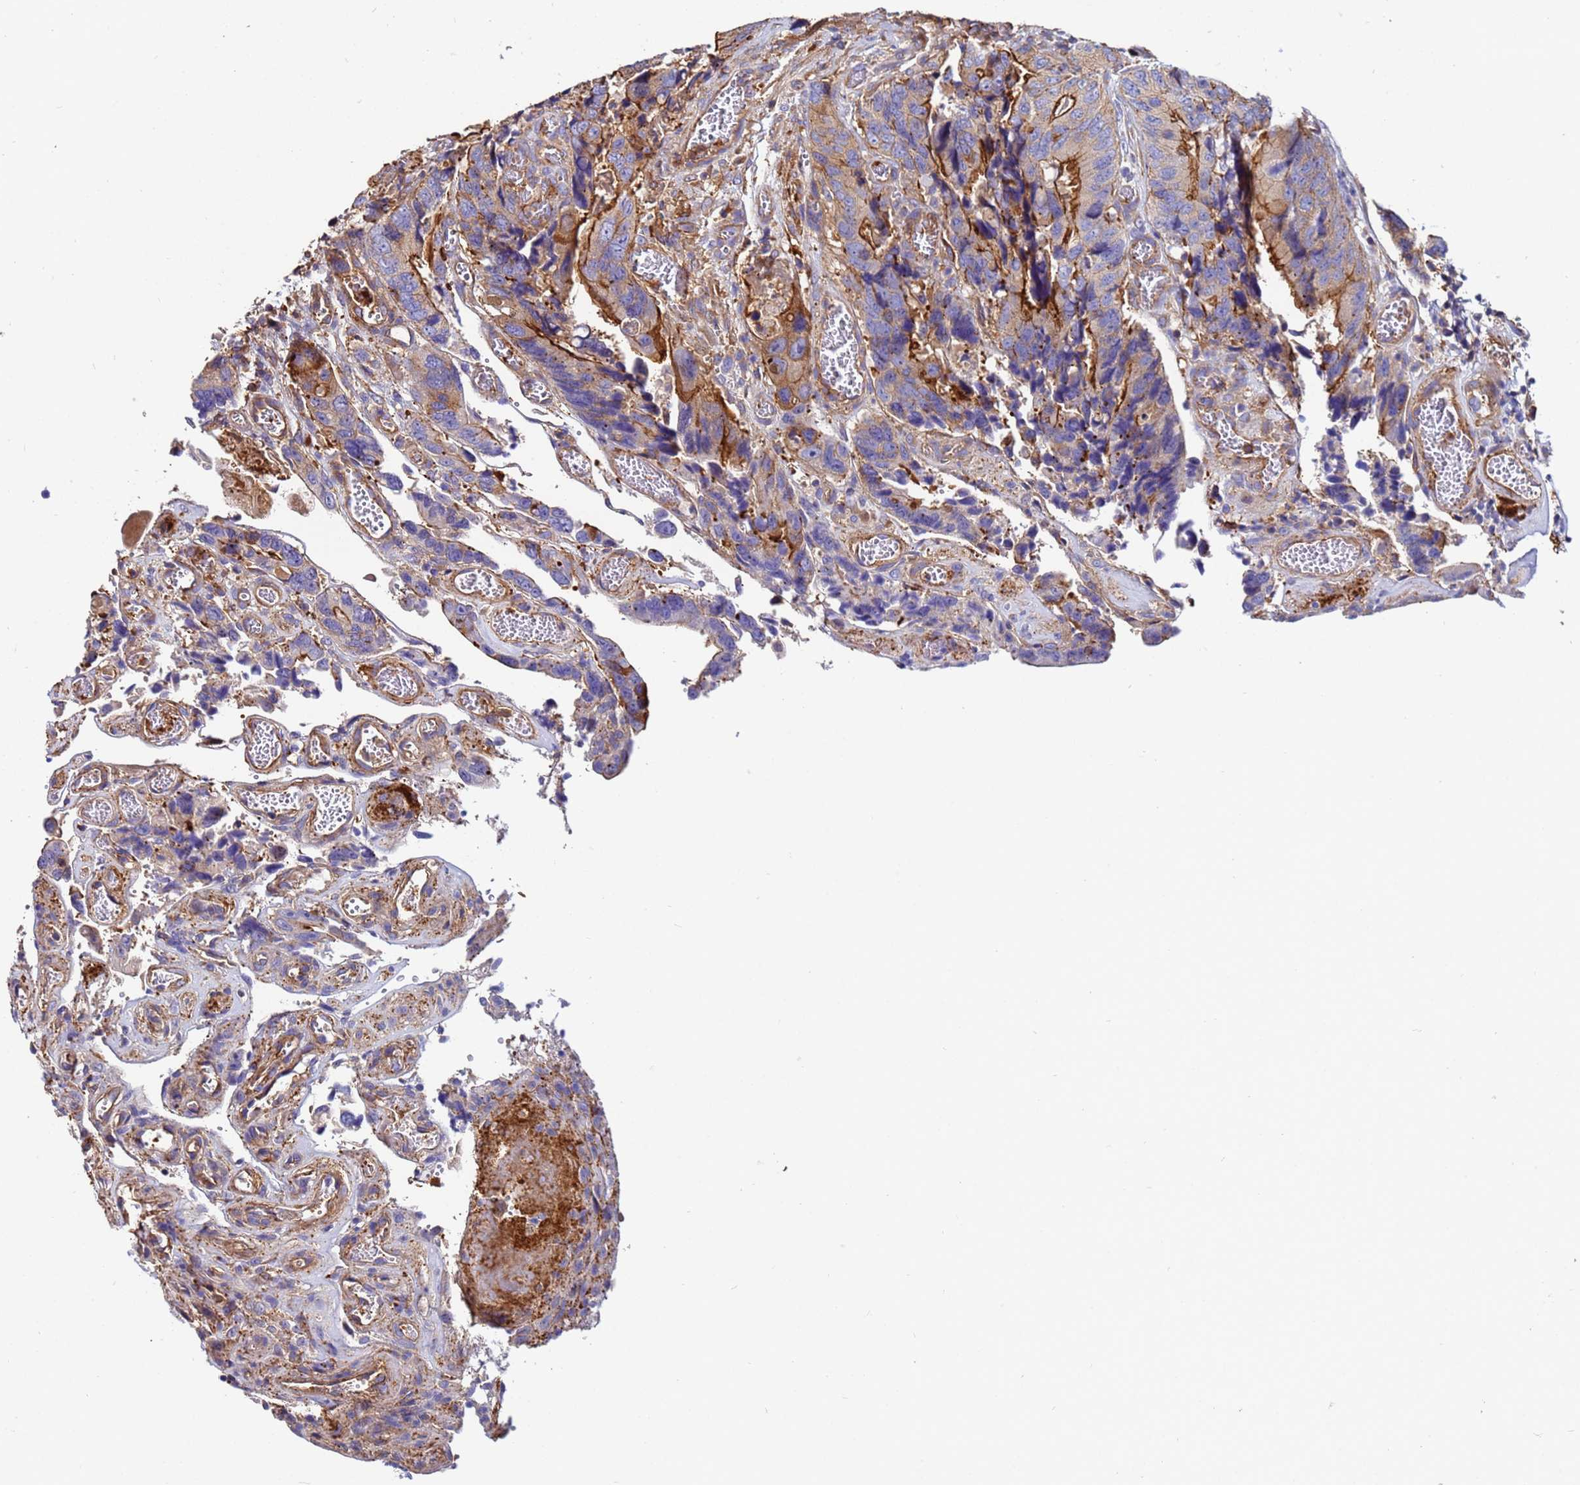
{"staining": {"intensity": "moderate", "quantity": "25%-75%", "location": "cytoplasmic/membranous"}, "tissue": "colorectal cancer", "cell_type": "Tumor cells", "image_type": "cancer", "snomed": [{"axis": "morphology", "description": "Adenocarcinoma, NOS"}, {"axis": "topography", "description": "Colon"}], "caption": "Immunohistochemistry (IHC) staining of colorectal cancer, which exhibits medium levels of moderate cytoplasmic/membranous positivity in approximately 25%-75% of tumor cells indicating moderate cytoplasmic/membranous protein positivity. The staining was performed using DAB (brown) for protein detection and nuclei were counterstained in hematoxylin (blue).", "gene": "POTEE", "patient": {"sex": "male", "age": 84}}